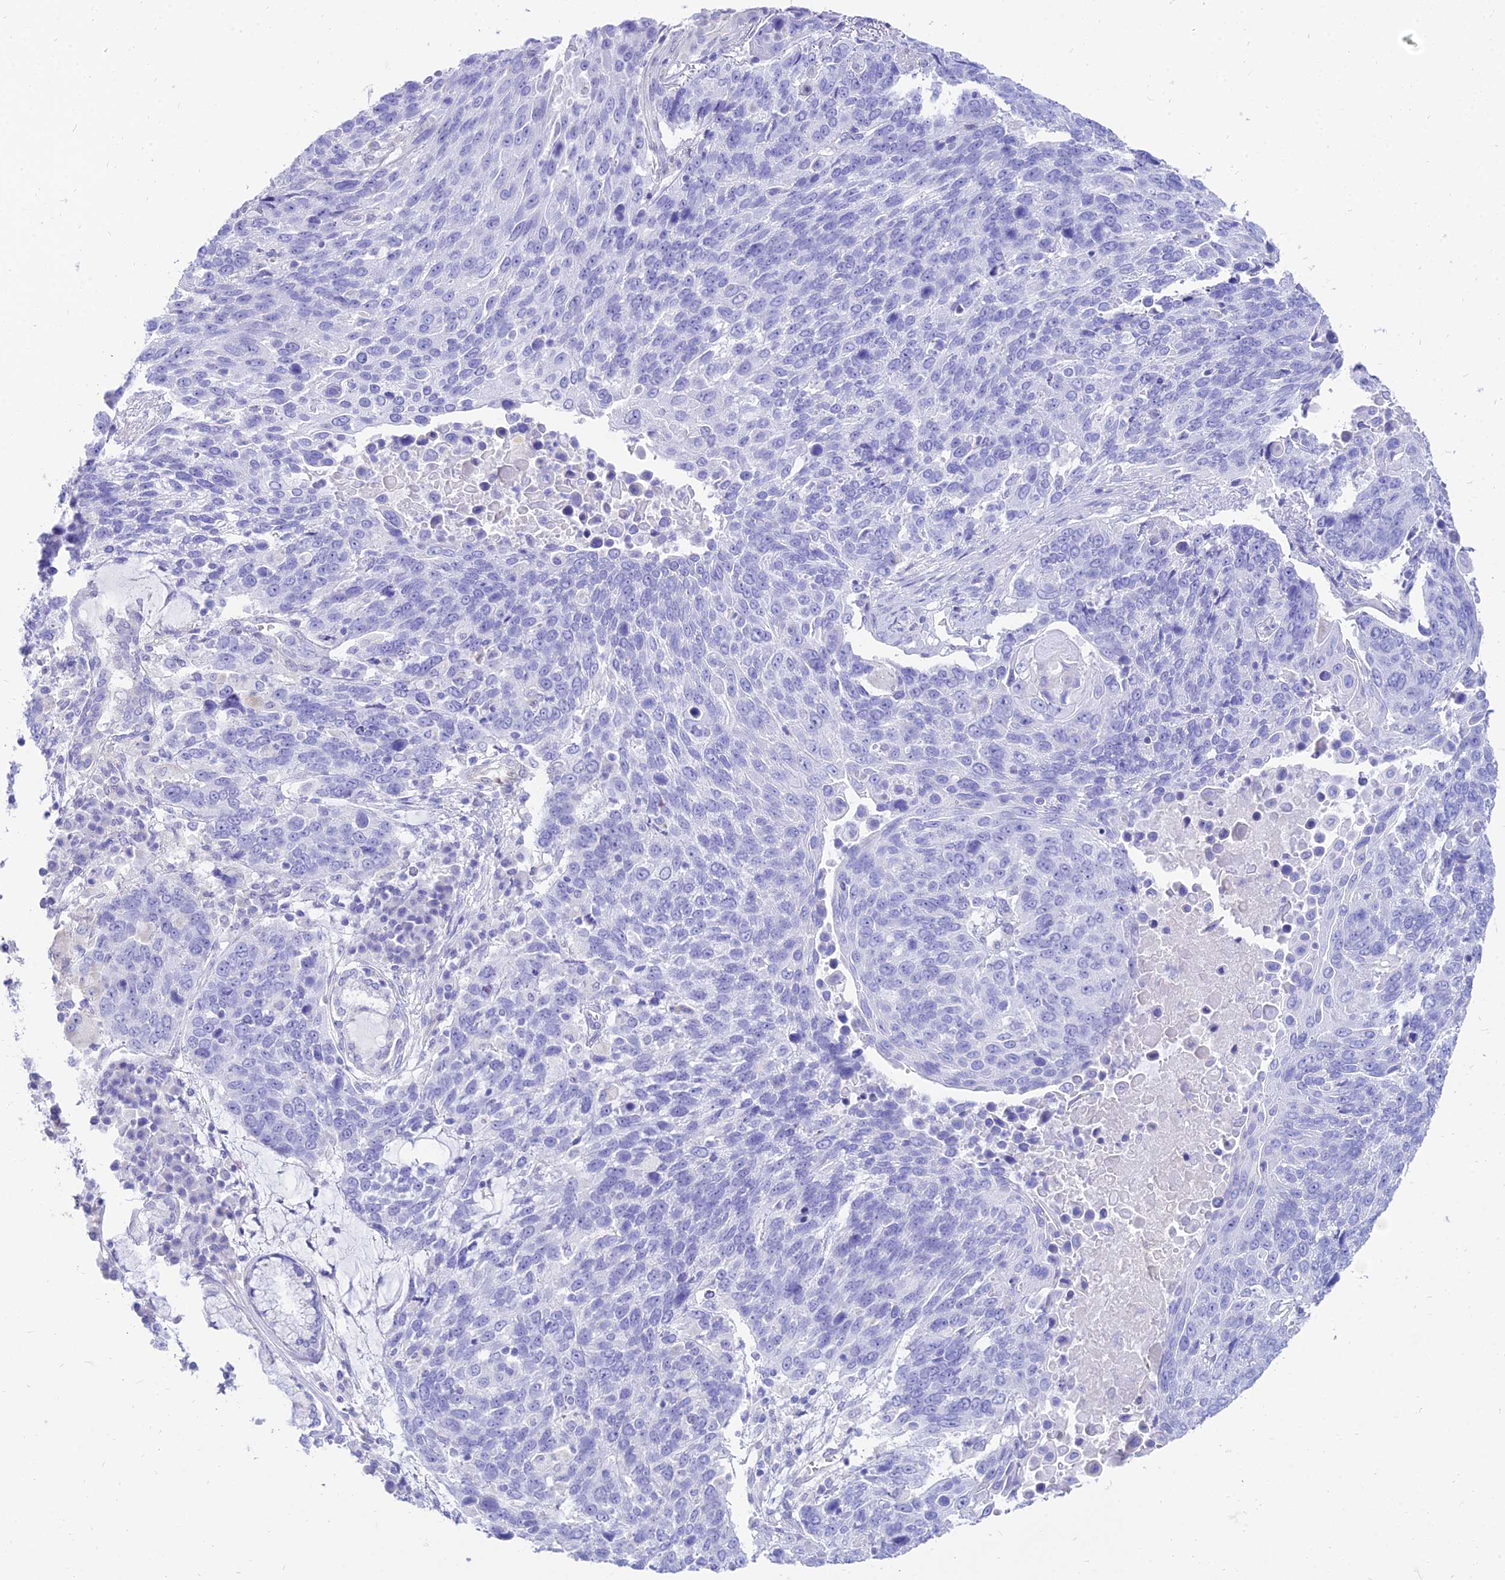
{"staining": {"intensity": "negative", "quantity": "none", "location": "none"}, "tissue": "lung cancer", "cell_type": "Tumor cells", "image_type": "cancer", "snomed": [{"axis": "morphology", "description": "Squamous cell carcinoma, NOS"}, {"axis": "topography", "description": "Lung"}], "caption": "Micrograph shows no protein positivity in tumor cells of squamous cell carcinoma (lung) tissue.", "gene": "TAC3", "patient": {"sex": "male", "age": 66}}